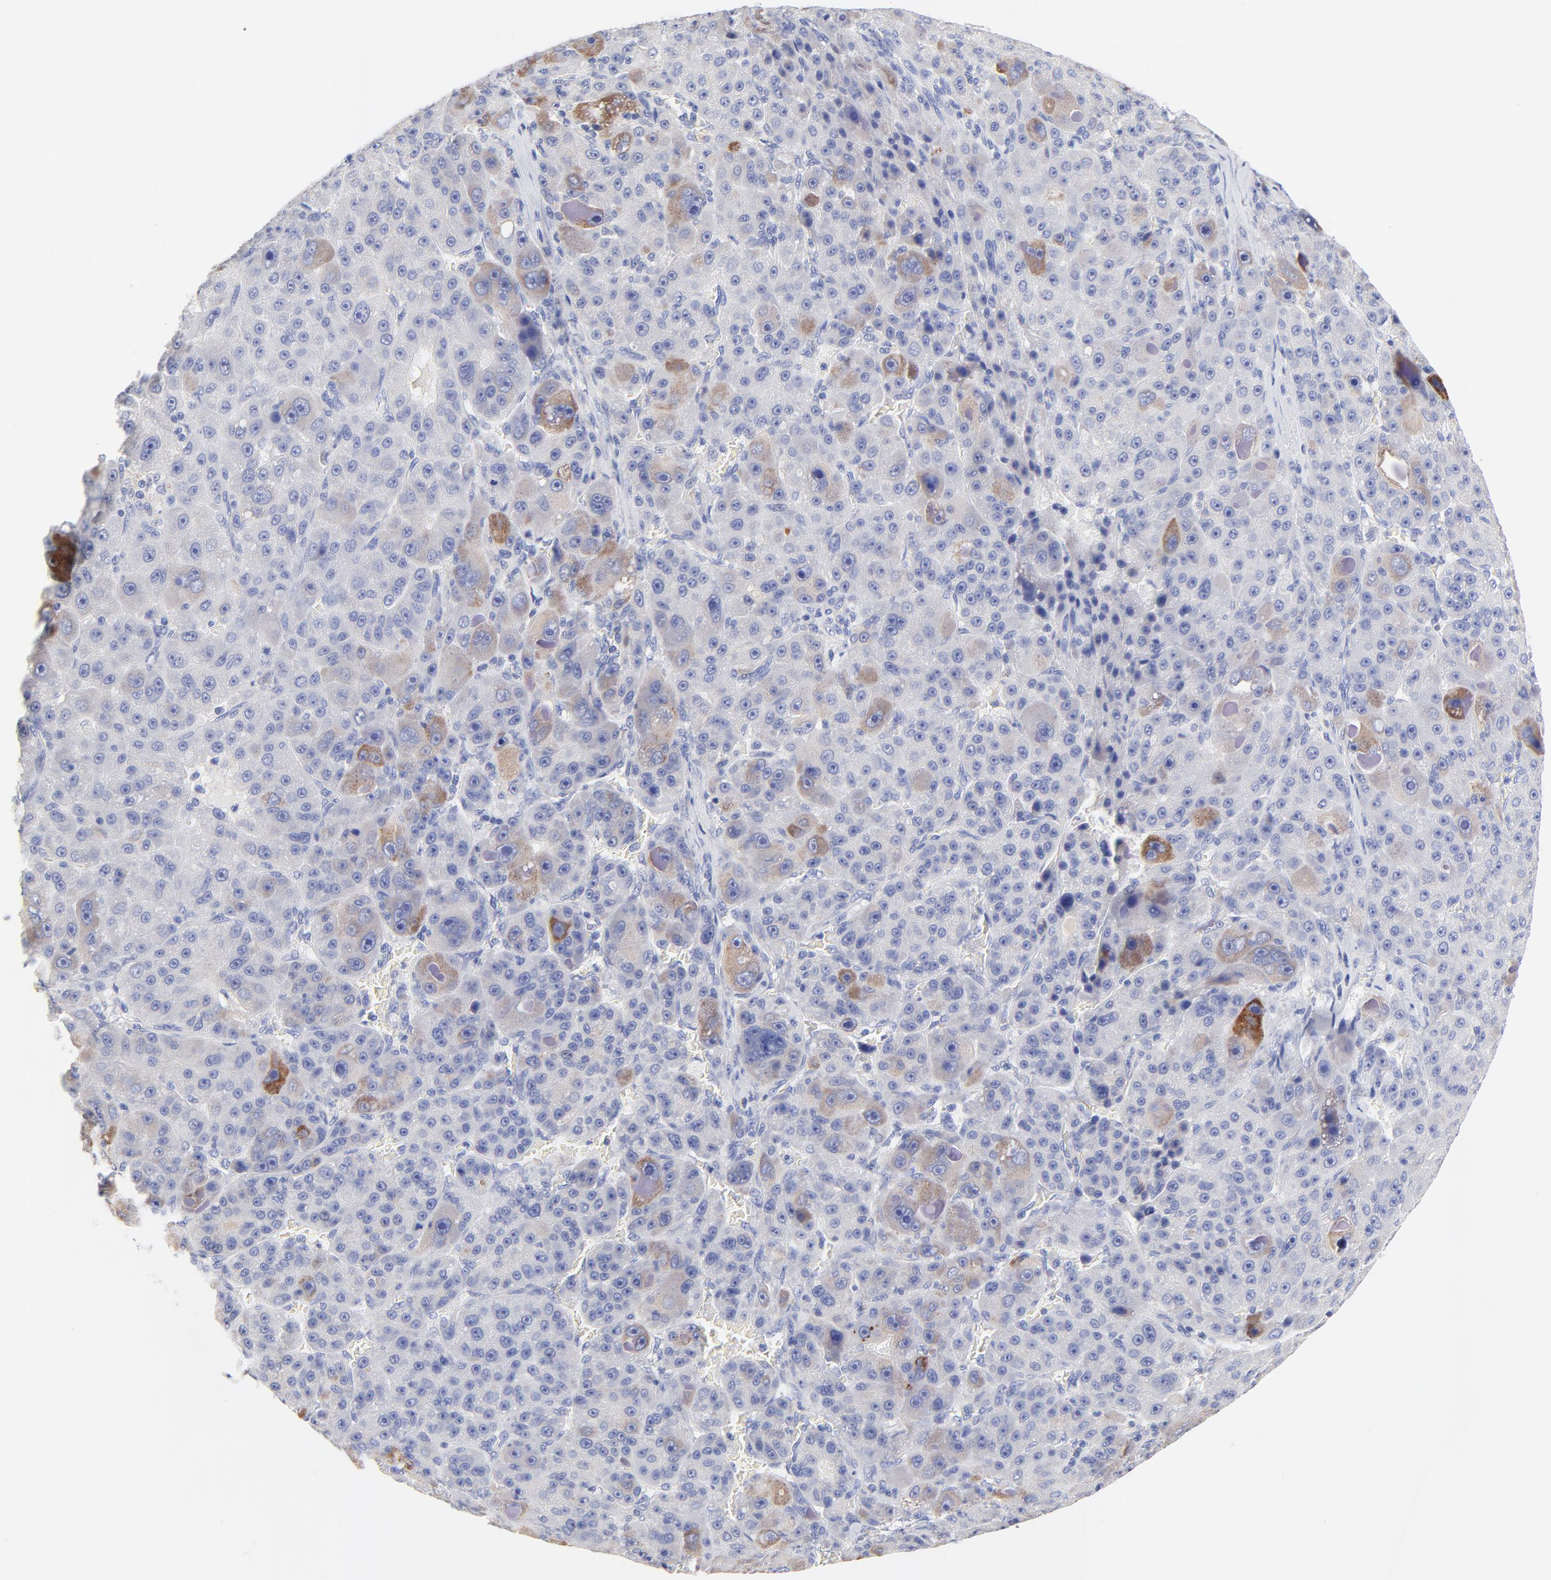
{"staining": {"intensity": "moderate", "quantity": "<25%", "location": "cytoplasmic/membranous"}, "tissue": "liver cancer", "cell_type": "Tumor cells", "image_type": "cancer", "snomed": [{"axis": "morphology", "description": "Carcinoma, Hepatocellular, NOS"}, {"axis": "topography", "description": "Liver"}], "caption": "Liver hepatocellular carcinoma tissue shows moderate cytoplasmic/membranous staining in approximately <25% of tumor cells, visualized by immunohistochemistry. (Stains: DAB in brown, nuclei in blue, Microscopy: brightfield microscopy at high magnification).", "gene": "FBXO10", "patient": {"sex": "male", "age": 76}}